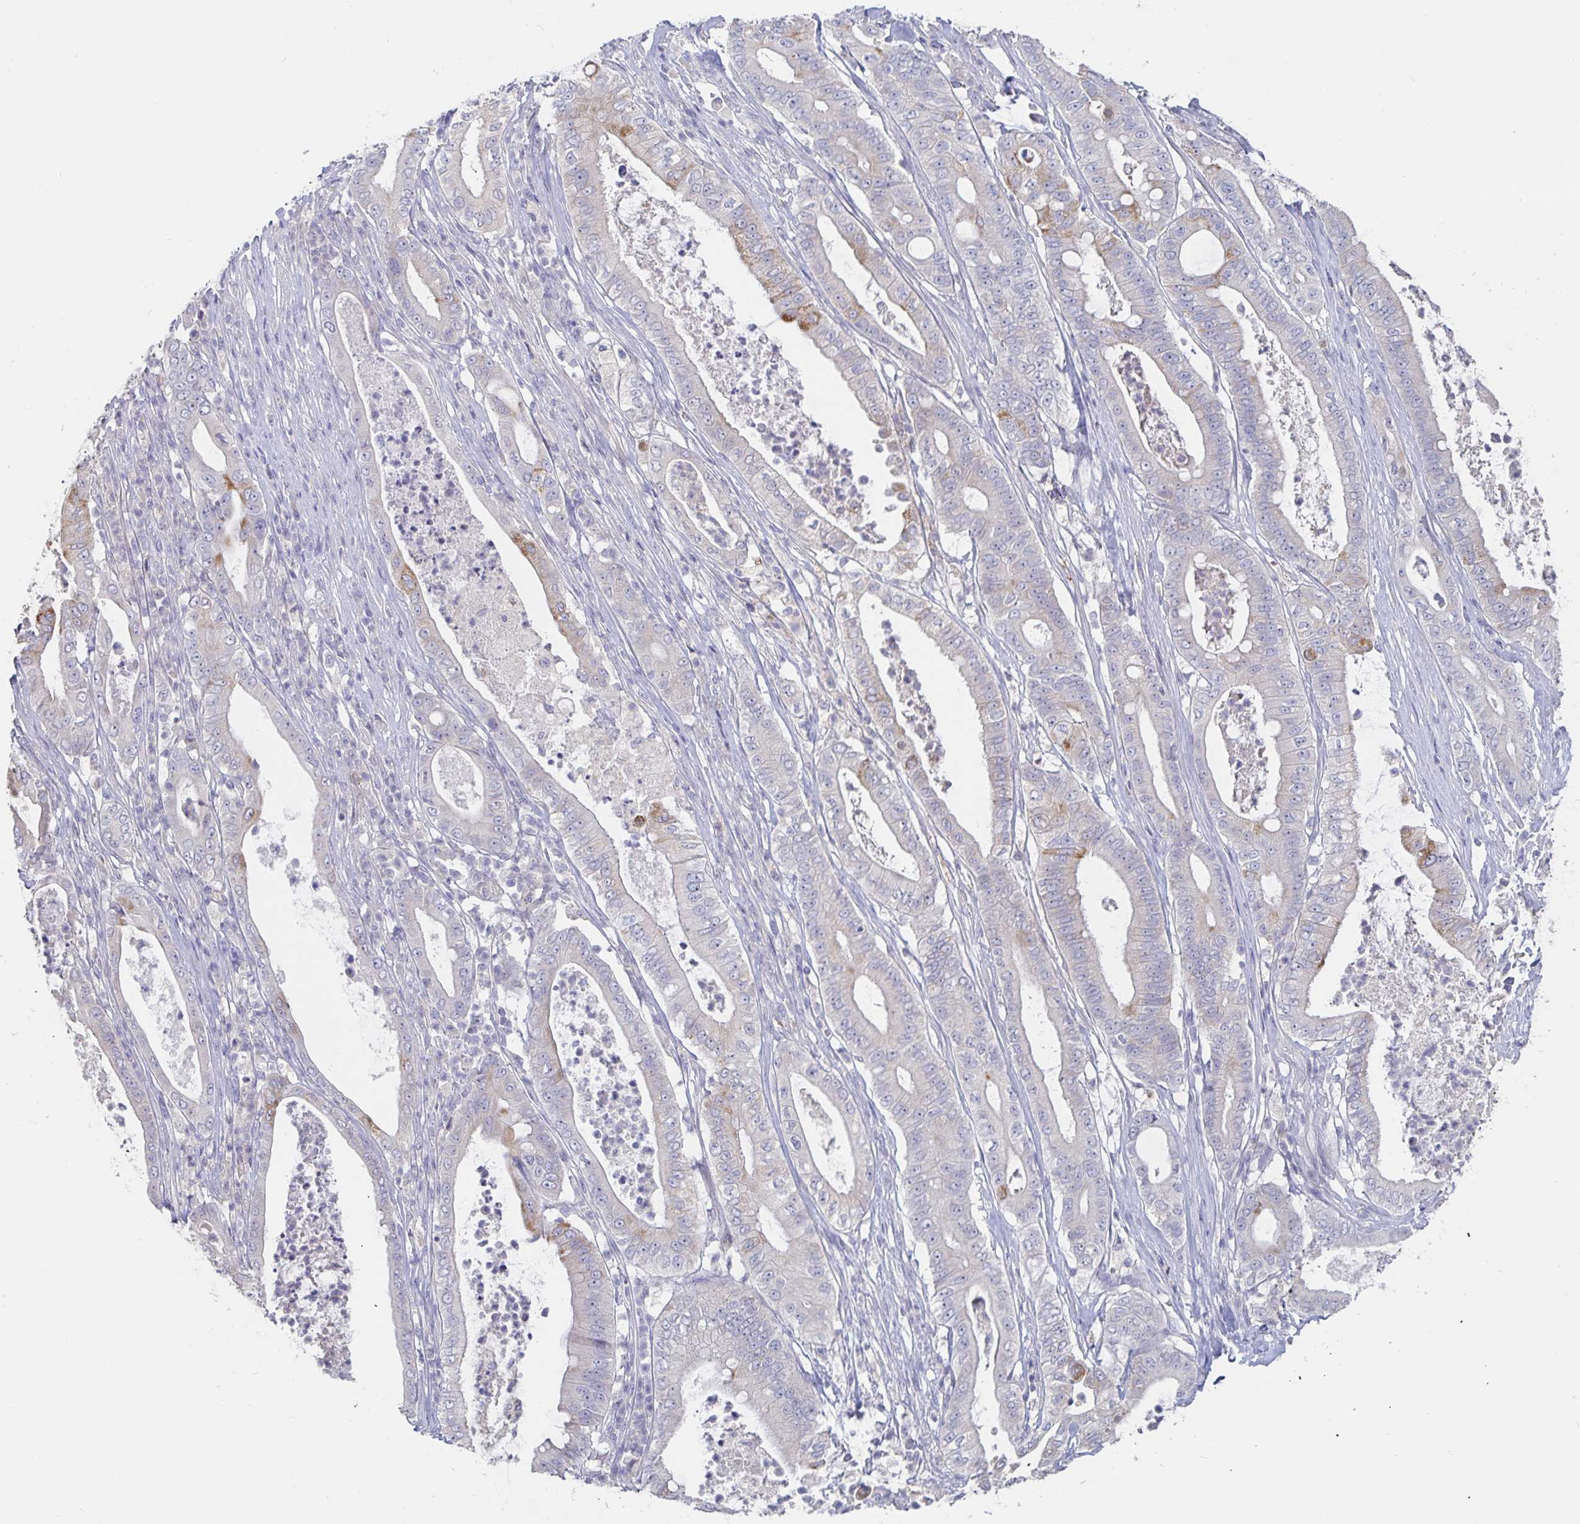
{"staining": {"intensity": "weak", "quantity": "<25%", "location": "cytoplasmic/membranous"}, "tissue": "pancreatic cancer", "cell_type": "Tumor cells", "image_type": "cancer", "snomed": [{"axis": "morphology", "description": "Adenocarcinoma, NOS"}, {"axis": "topography", "description": "Pancreas"}], "caption": "The IHC image has no significant staining in tumor cells of adenocarcinoma (pancreatic) tissue. The staining is performed using DAB brown chromogen with nuclei counter-stained in using hematoxylin.", "gene": "SPPL3", "patient": {"sex": "male", "age": 71}}